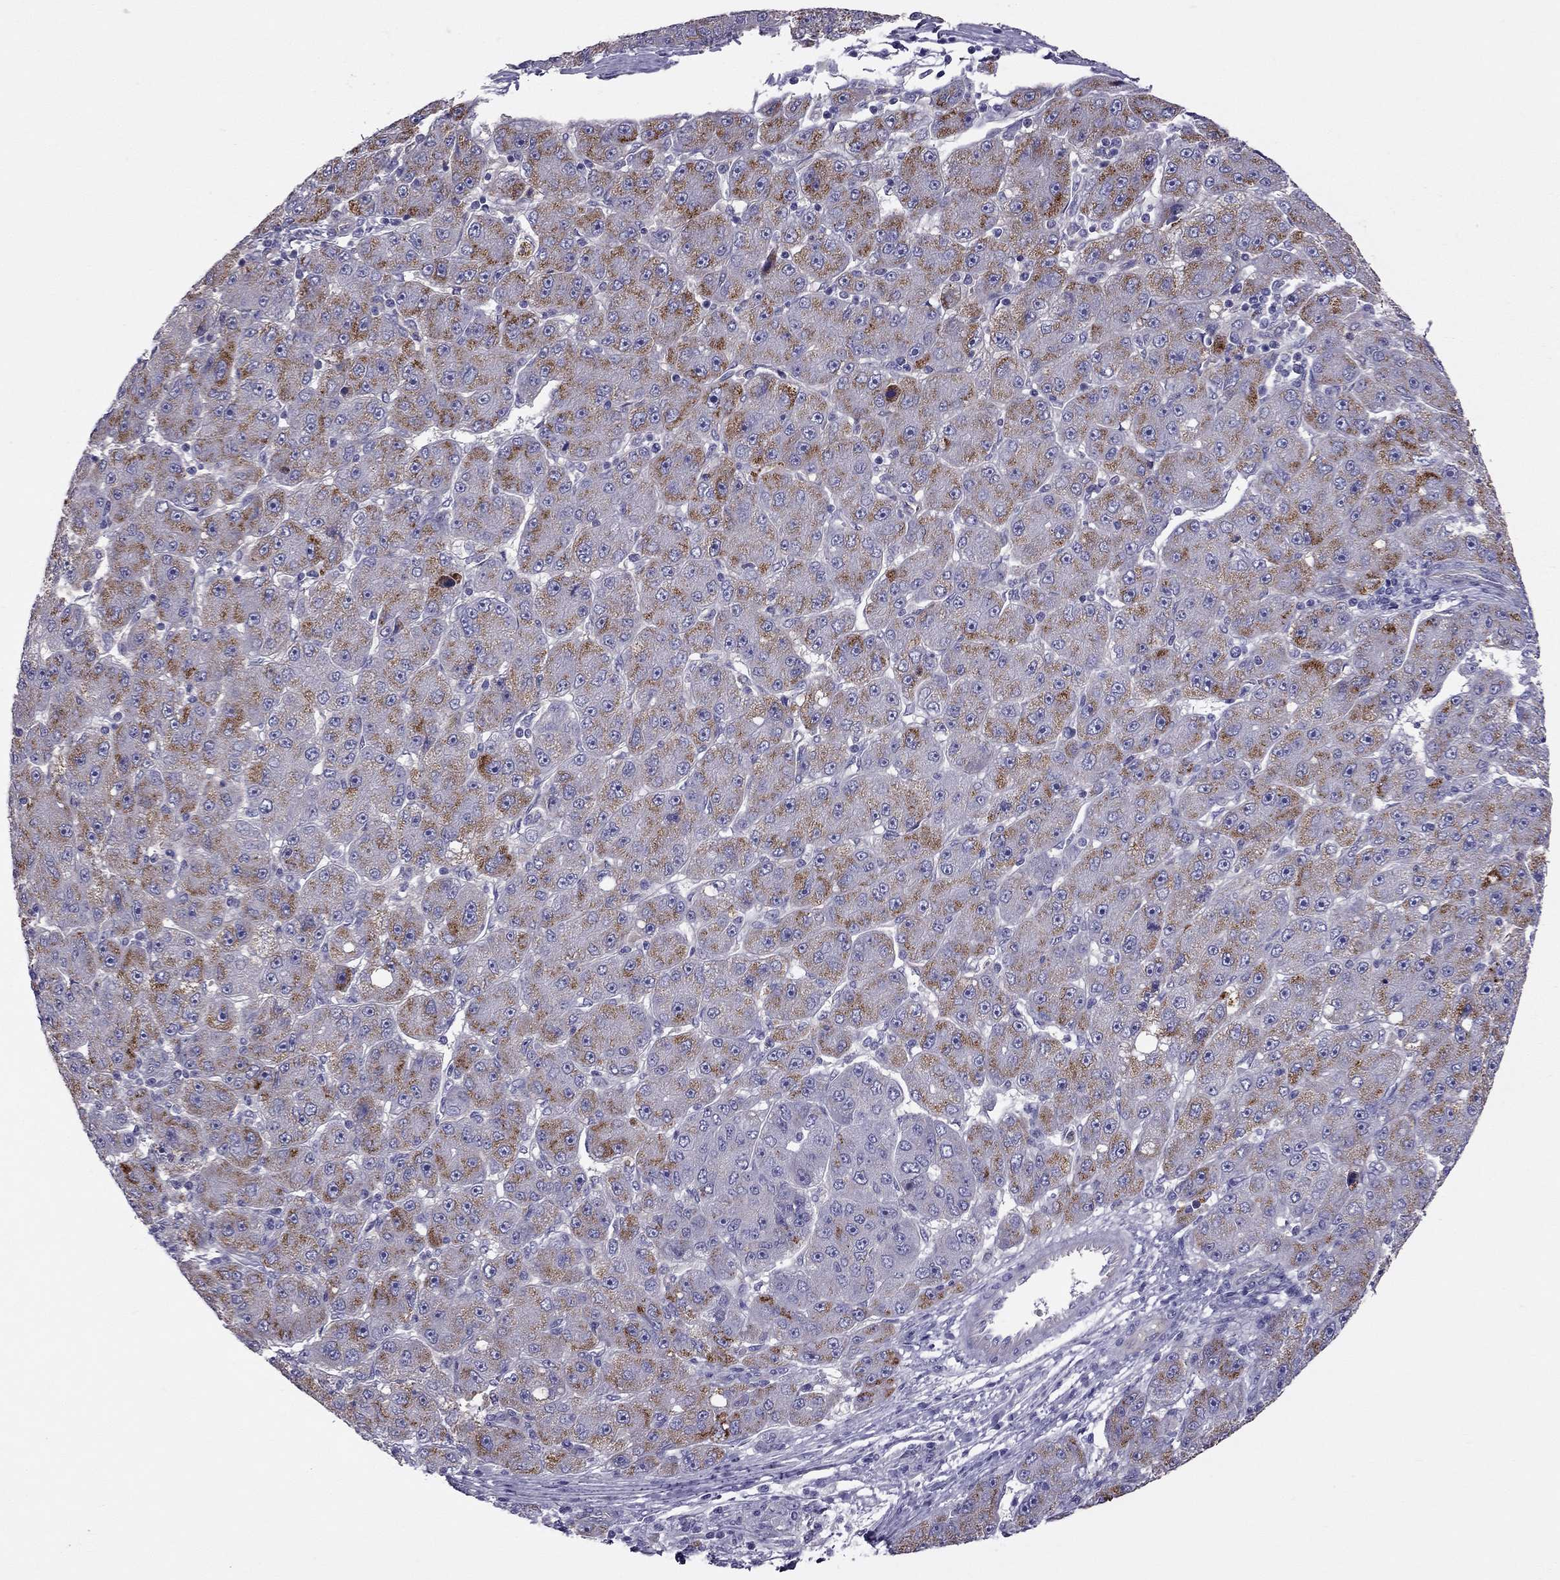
{"staining": {"intensity": "moderate", "quantity": "<25%", "location": "cytoplasmic/membranous"}, "tissue": "liver cancer", "cell_type": "Tumor cells", "image_type": "cancer", "snomed": [{"axis": "morphology", "description": "Carcinoma, Hepatocellular, NOS"}, {"axis": "topography", "description": "Liver"}], "caption": "Protein expression analysis of hepatocellular carcinoma (liver) shows moderate cytoplasmic/membranous expression in approximately <25% of tumor cells.", "gene": "STOML3", "patient": {"sex": "male", "age": 67}}